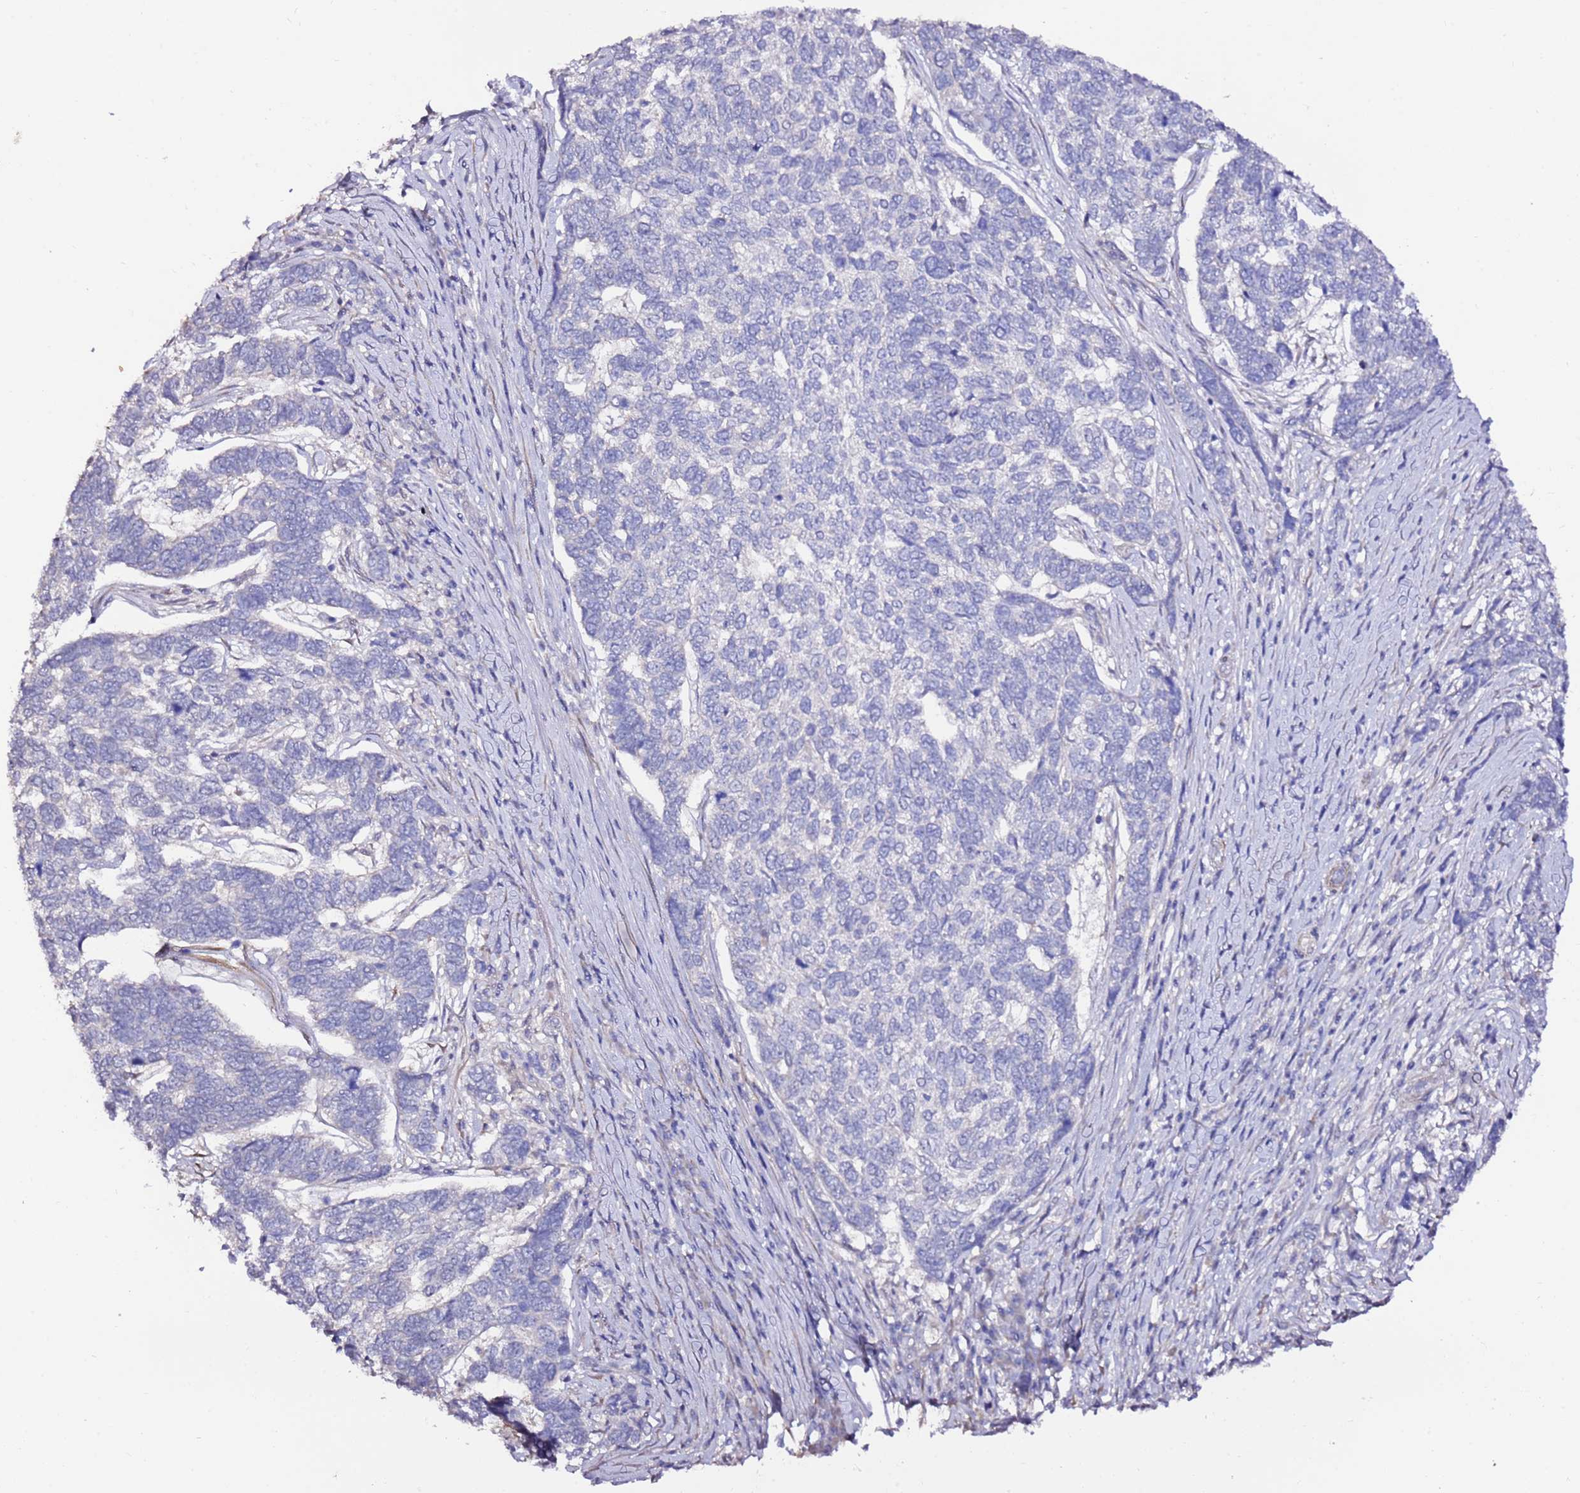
{"staining": {"intensity": "negative", "quantity": "none", "location": "none"}, "tissue": "skin cancer", "cell_type": "Tumor cells", "image_type": "cancer", "snomed": [{"axis": "morphology", "description": "Basal cell carcinoma"}, {"axis": "topography", "description": "Skin"}], "caption": "This is an IHC image of human skin cancer. There is no staining in tumor cells.", "gene": "ART5", "patient": {"sex": "female", "age": 65}}